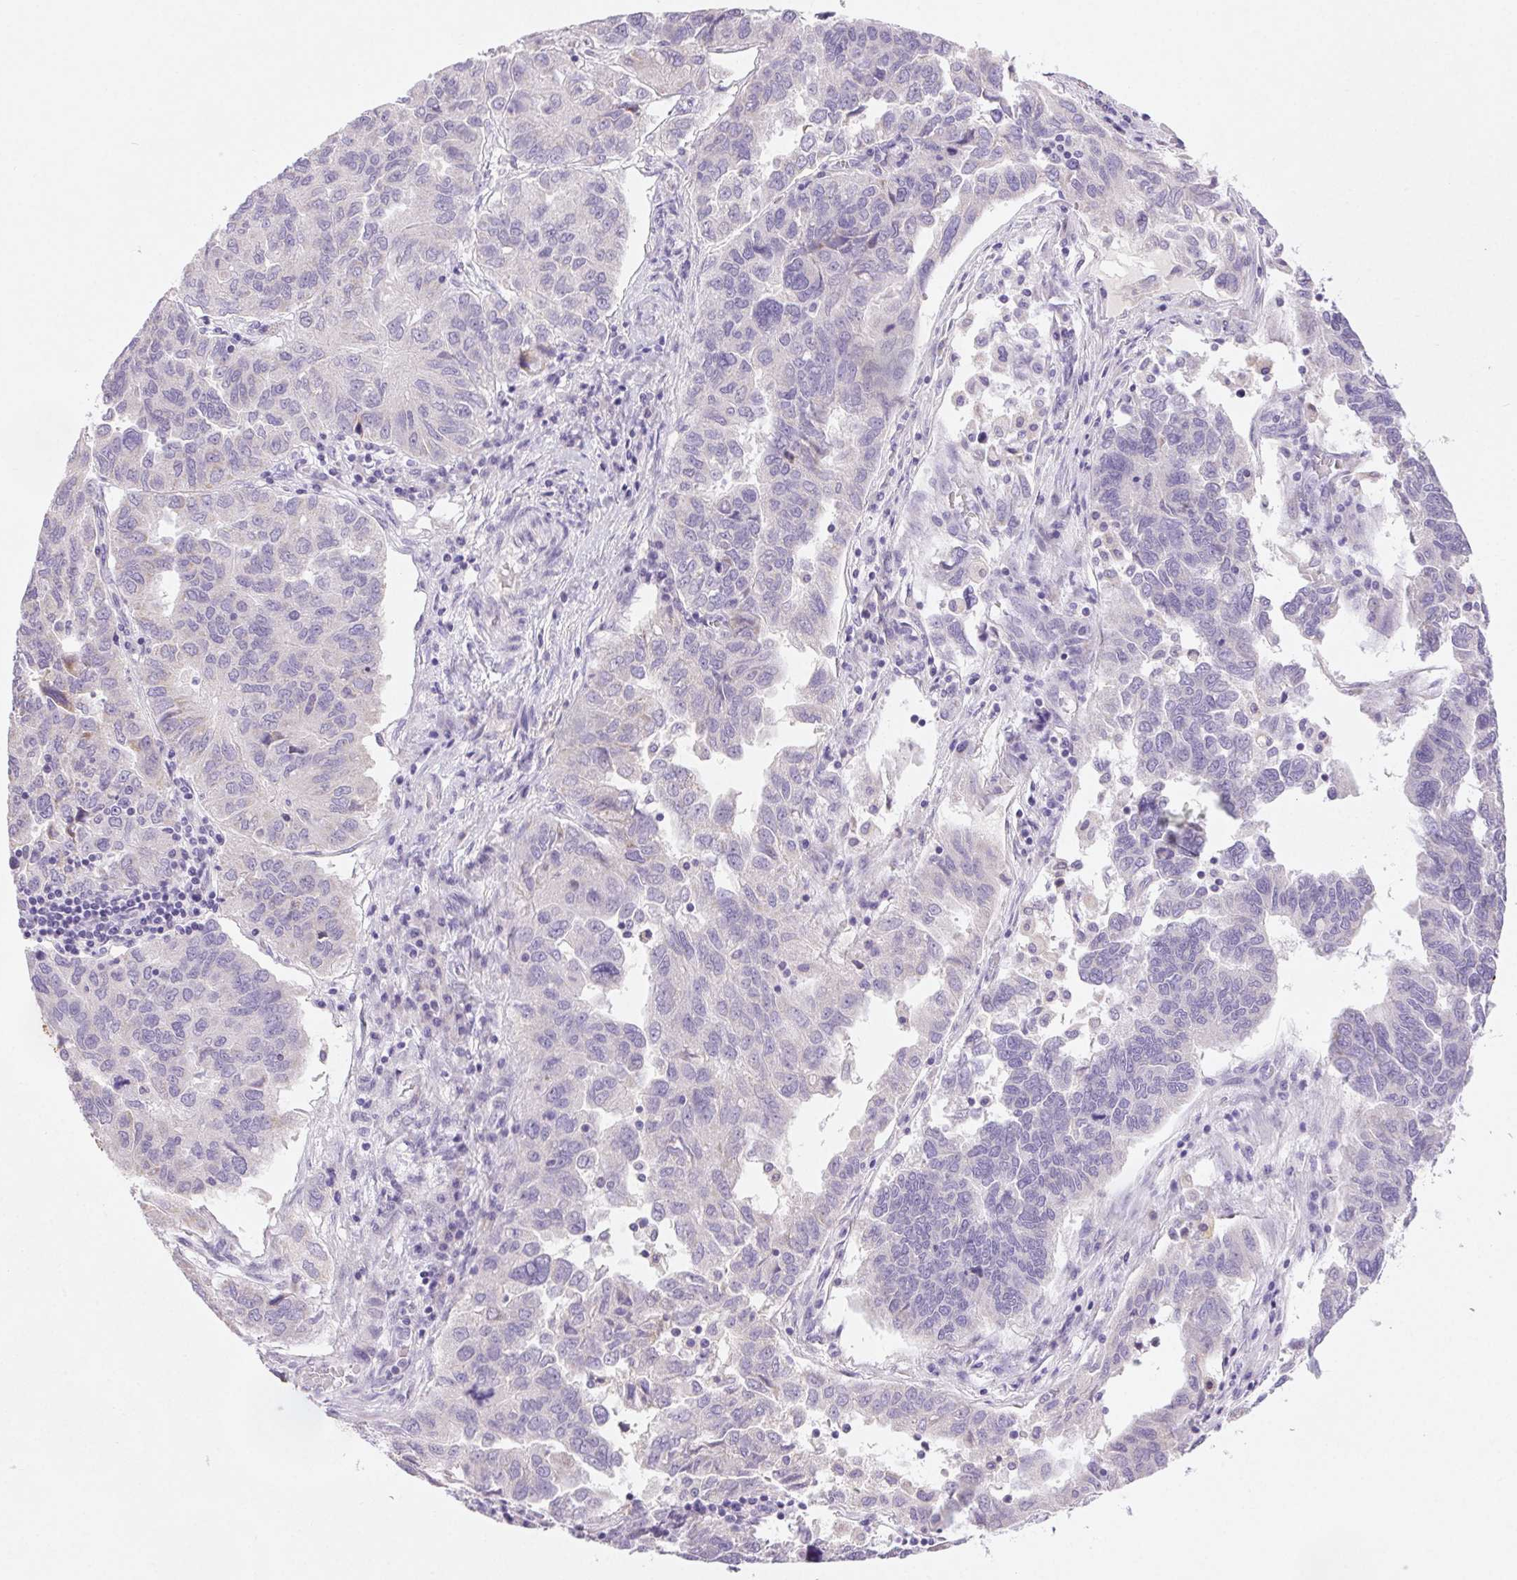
{"staining": {"intensity": "negative", "quantity": "none", "location": "none"}, "tissue": "ovarian cancer", "cell_type": "Tumor cells", "image_type": "cancer", "snomed": [{"axis": "morphology", "description": "Cystadenocarcinoma, serous, NOS"}, {"axis": "topography", "description": "Ovary"}], "caption": "Human ovarian cancer stained for a protein using immunohistochemistry demonstrates no expression in tumor cells.", "gene": "ARHGAP11B", "patient": {"sex": "female", "age": 64}}